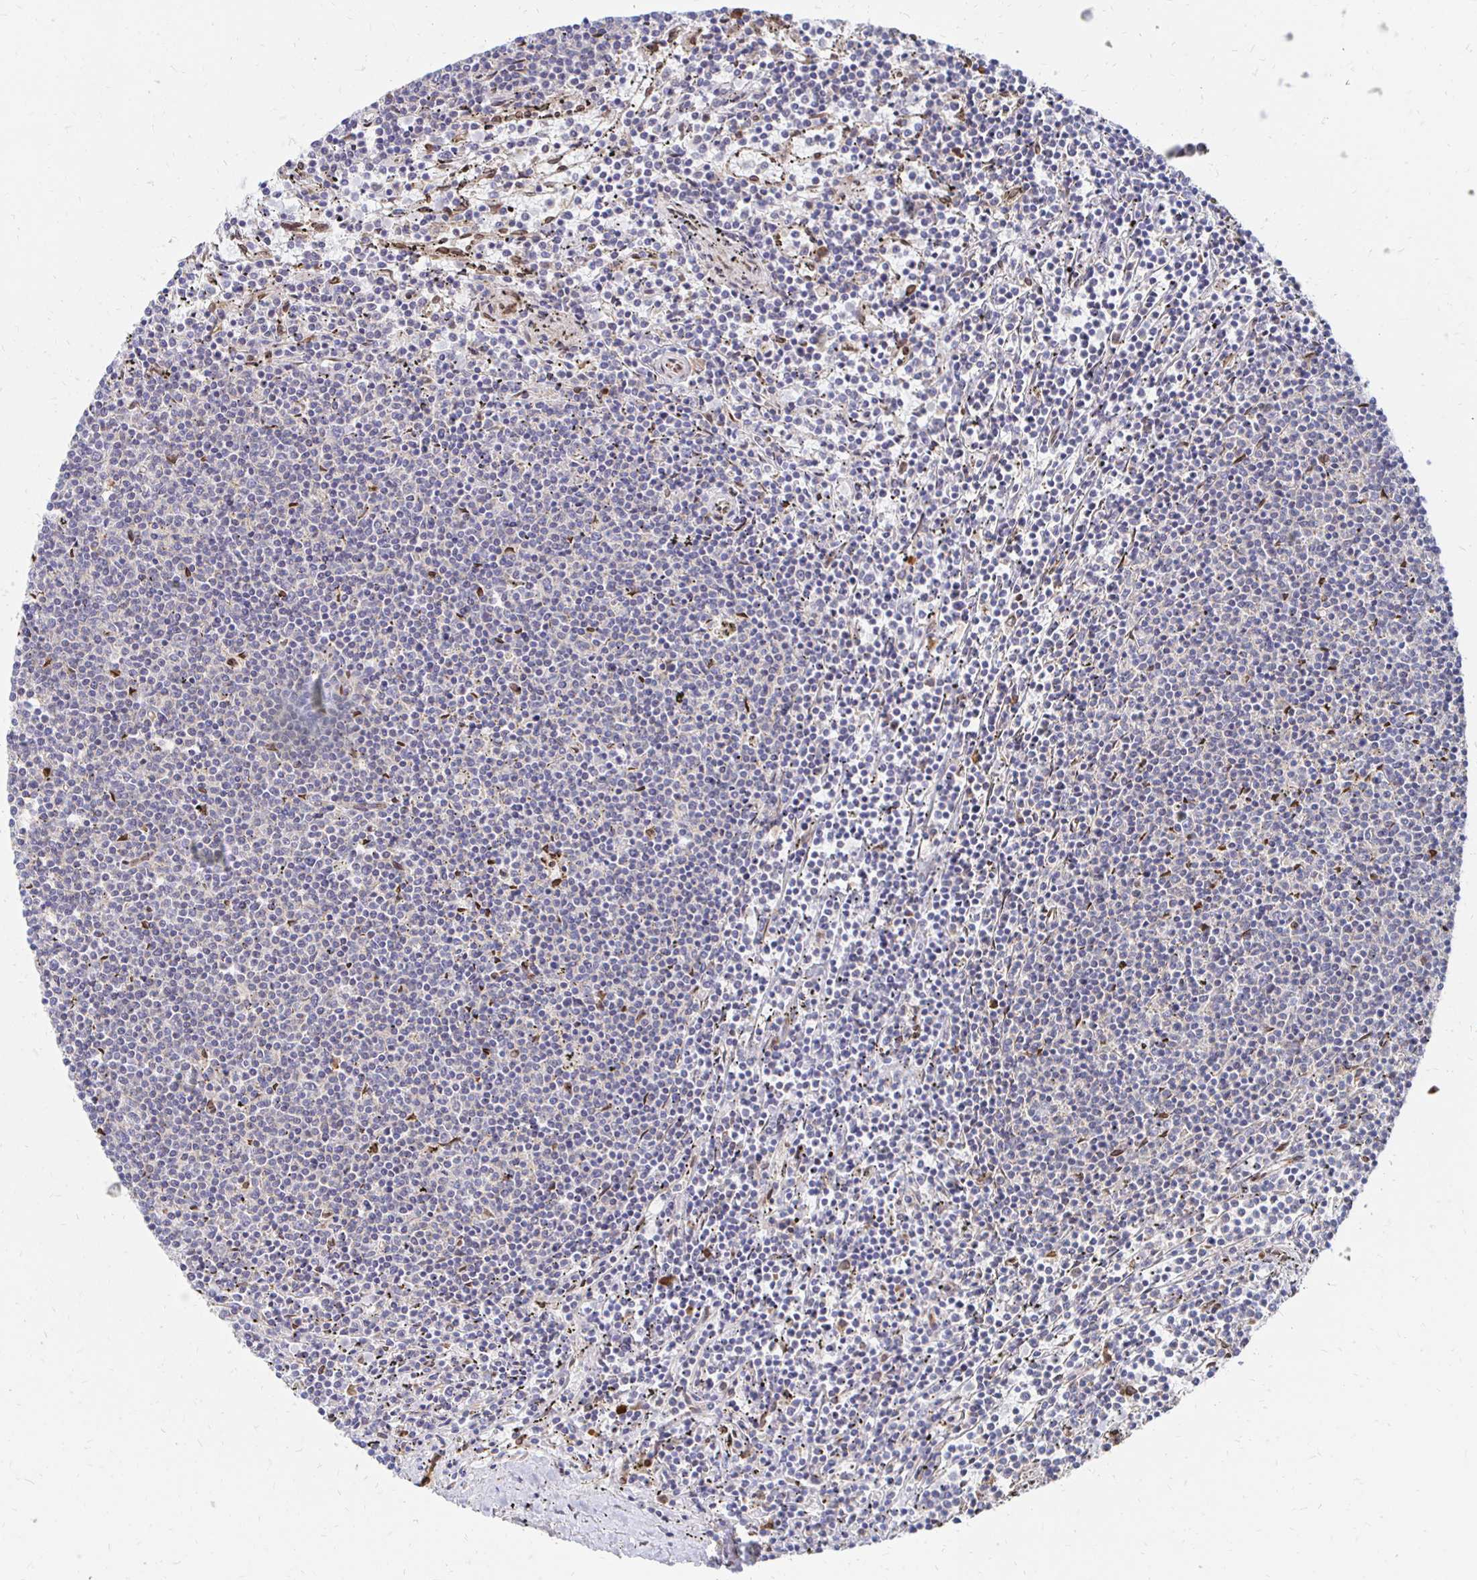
{"staining": {"intensity": "negative", "quantity": "none", "location": "none"}, "tissue": "lymphoma", "cell_type": "Tumor cells", "image_type": "cancer", "snomed": [{"axis": "morphology", "description": "Malignant lymphoma, non-Hodgkin's type, Low grade"}, {"axis": "topography", "description": "Spleen"}], "caption": "Immunohistochemical staining of human low-grade malignant lymphoma, non-Hodgkin's type shows no significant expression in tumor cells.", "gene": "PELI3", "patient": {"sex": "female", "age": 50}}